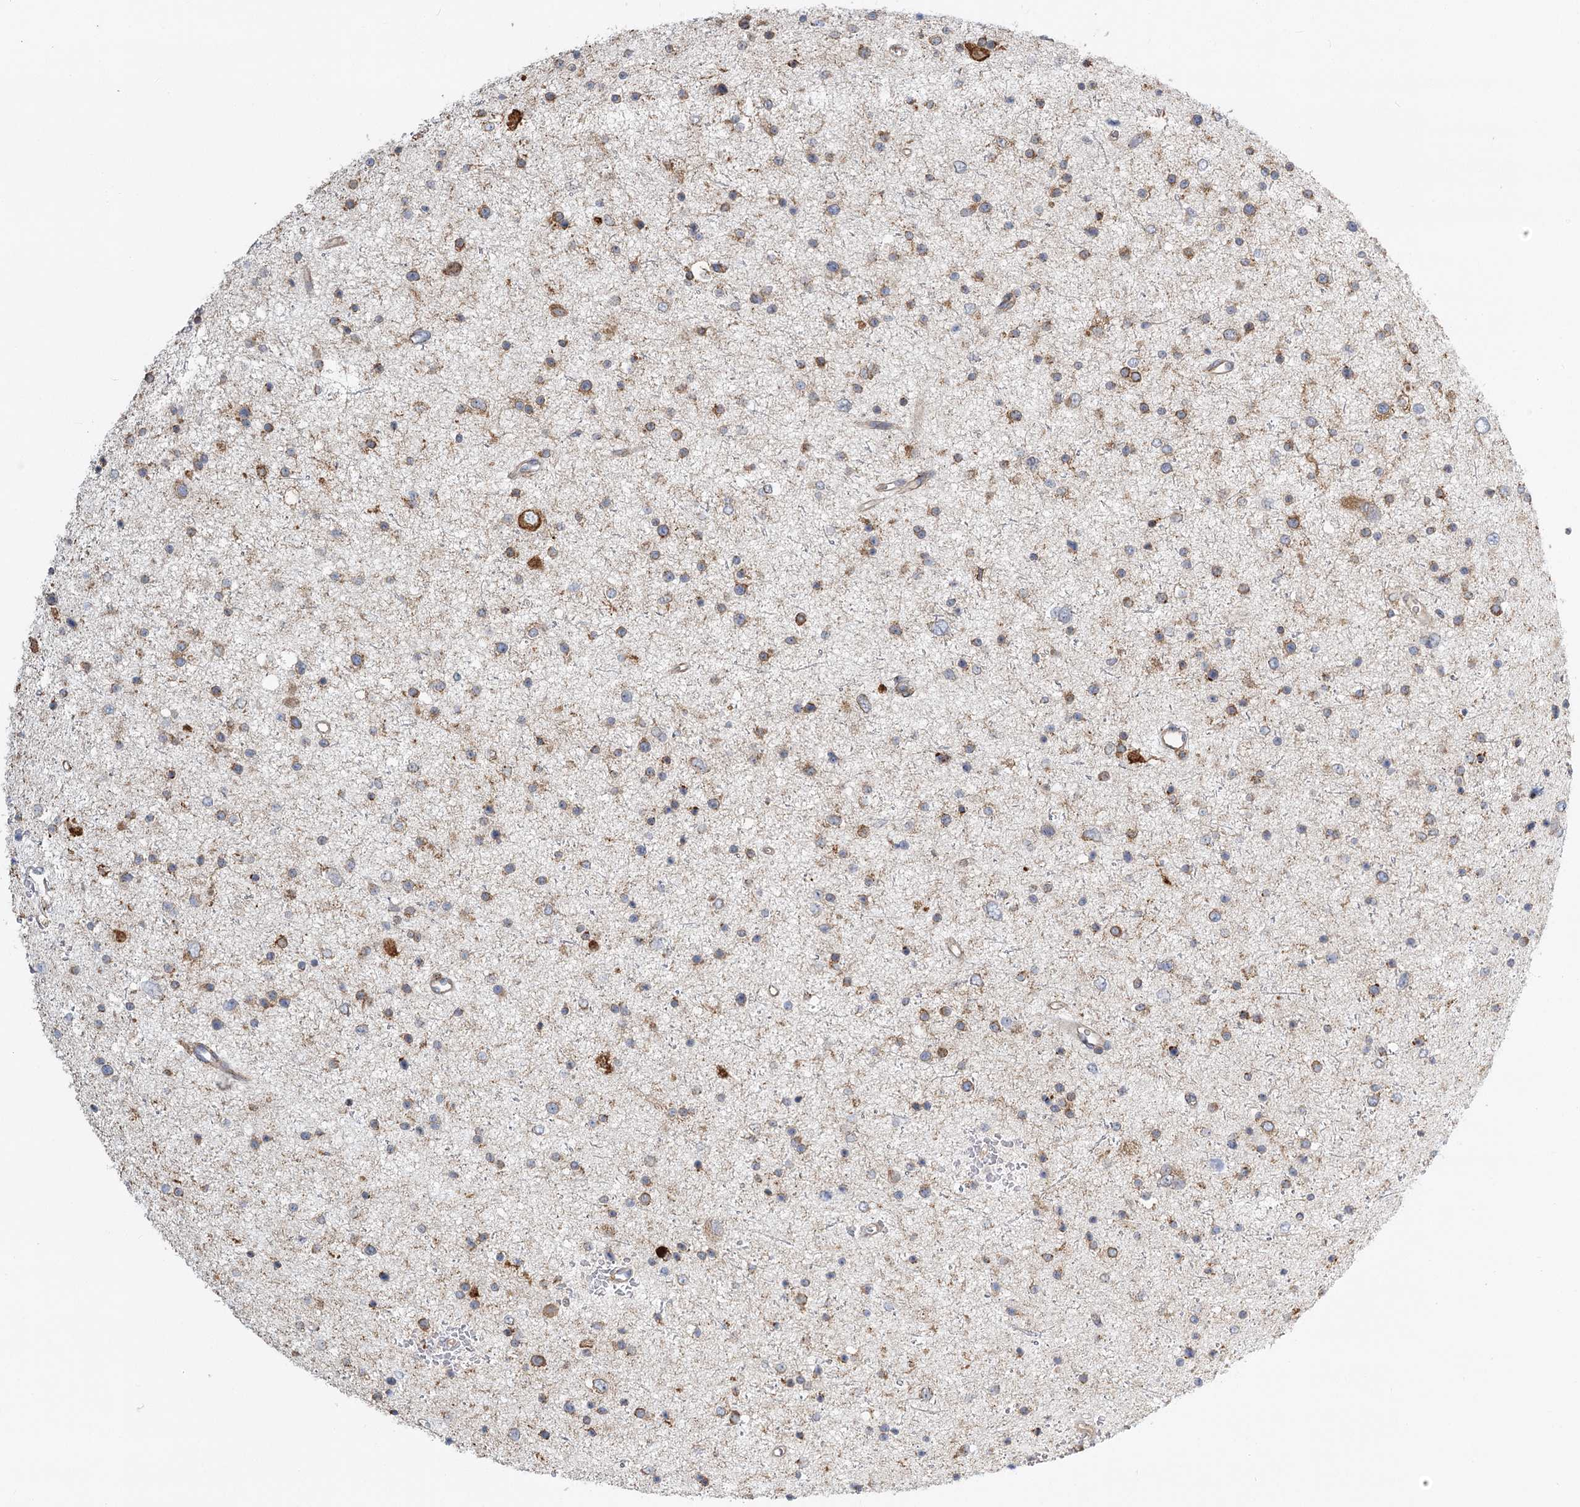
{"staining": {"intensity": "moderate", "quantity": "25%-75%", "location": "cytoplasmic/membranous"}, "tissue": "glioma", "cell_type": "Tumor cells", "image_type": "cancer", "snomed": [{"axis": "morphology", "description": "Glioma, malignant, Low grade"}, {"axis": "topography", "description": "Cerebral cortex"}], "caption": "Human low-grade glioma (malignant) stained with a brown dye exhibits moderate cytoplasmic/membranous positive positivity in about 25%-75% of tumor cells.", "gene": "TAS1R1", "patient": {"sex": "female", "age": 39}}